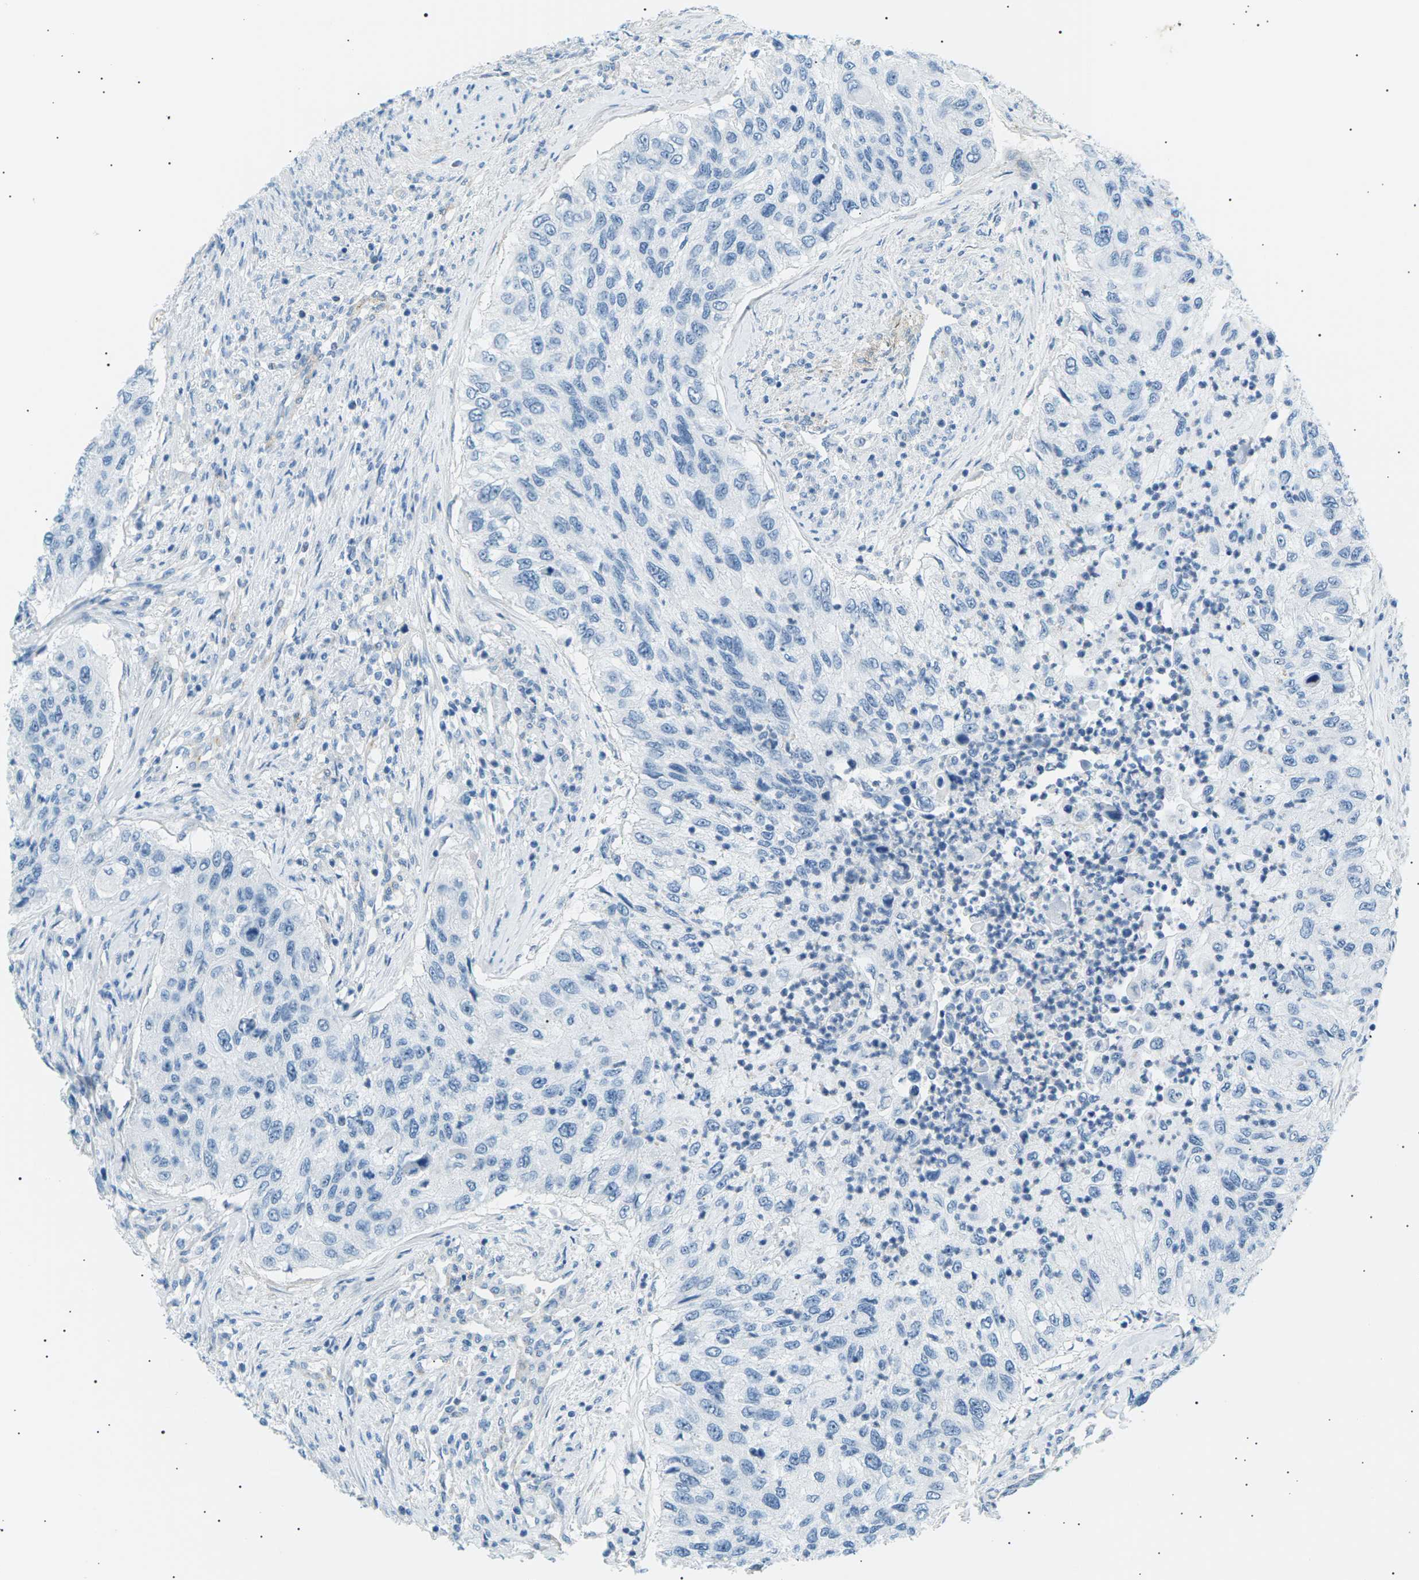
{"staining": {"intensity": "negative", "quantity": "none", "location": "none"}, "tissue": "urothelial cancer", "cell_type": "Tumor cells", "image_type": "cancer", "snomed": [{"axis": "morphology", "description": "Urothelial carcinoma, High grade"}, {"axis": "topography", "description": "Urinary bladder"}], "caption": "The immunohistochemistry (IHC) histopathology image has no significant staining in tumor cells of high-grade urothelial carcinoma tissue.", "gene": "SEPTIN5", "patient": {"sex": "female", "age": 60}}